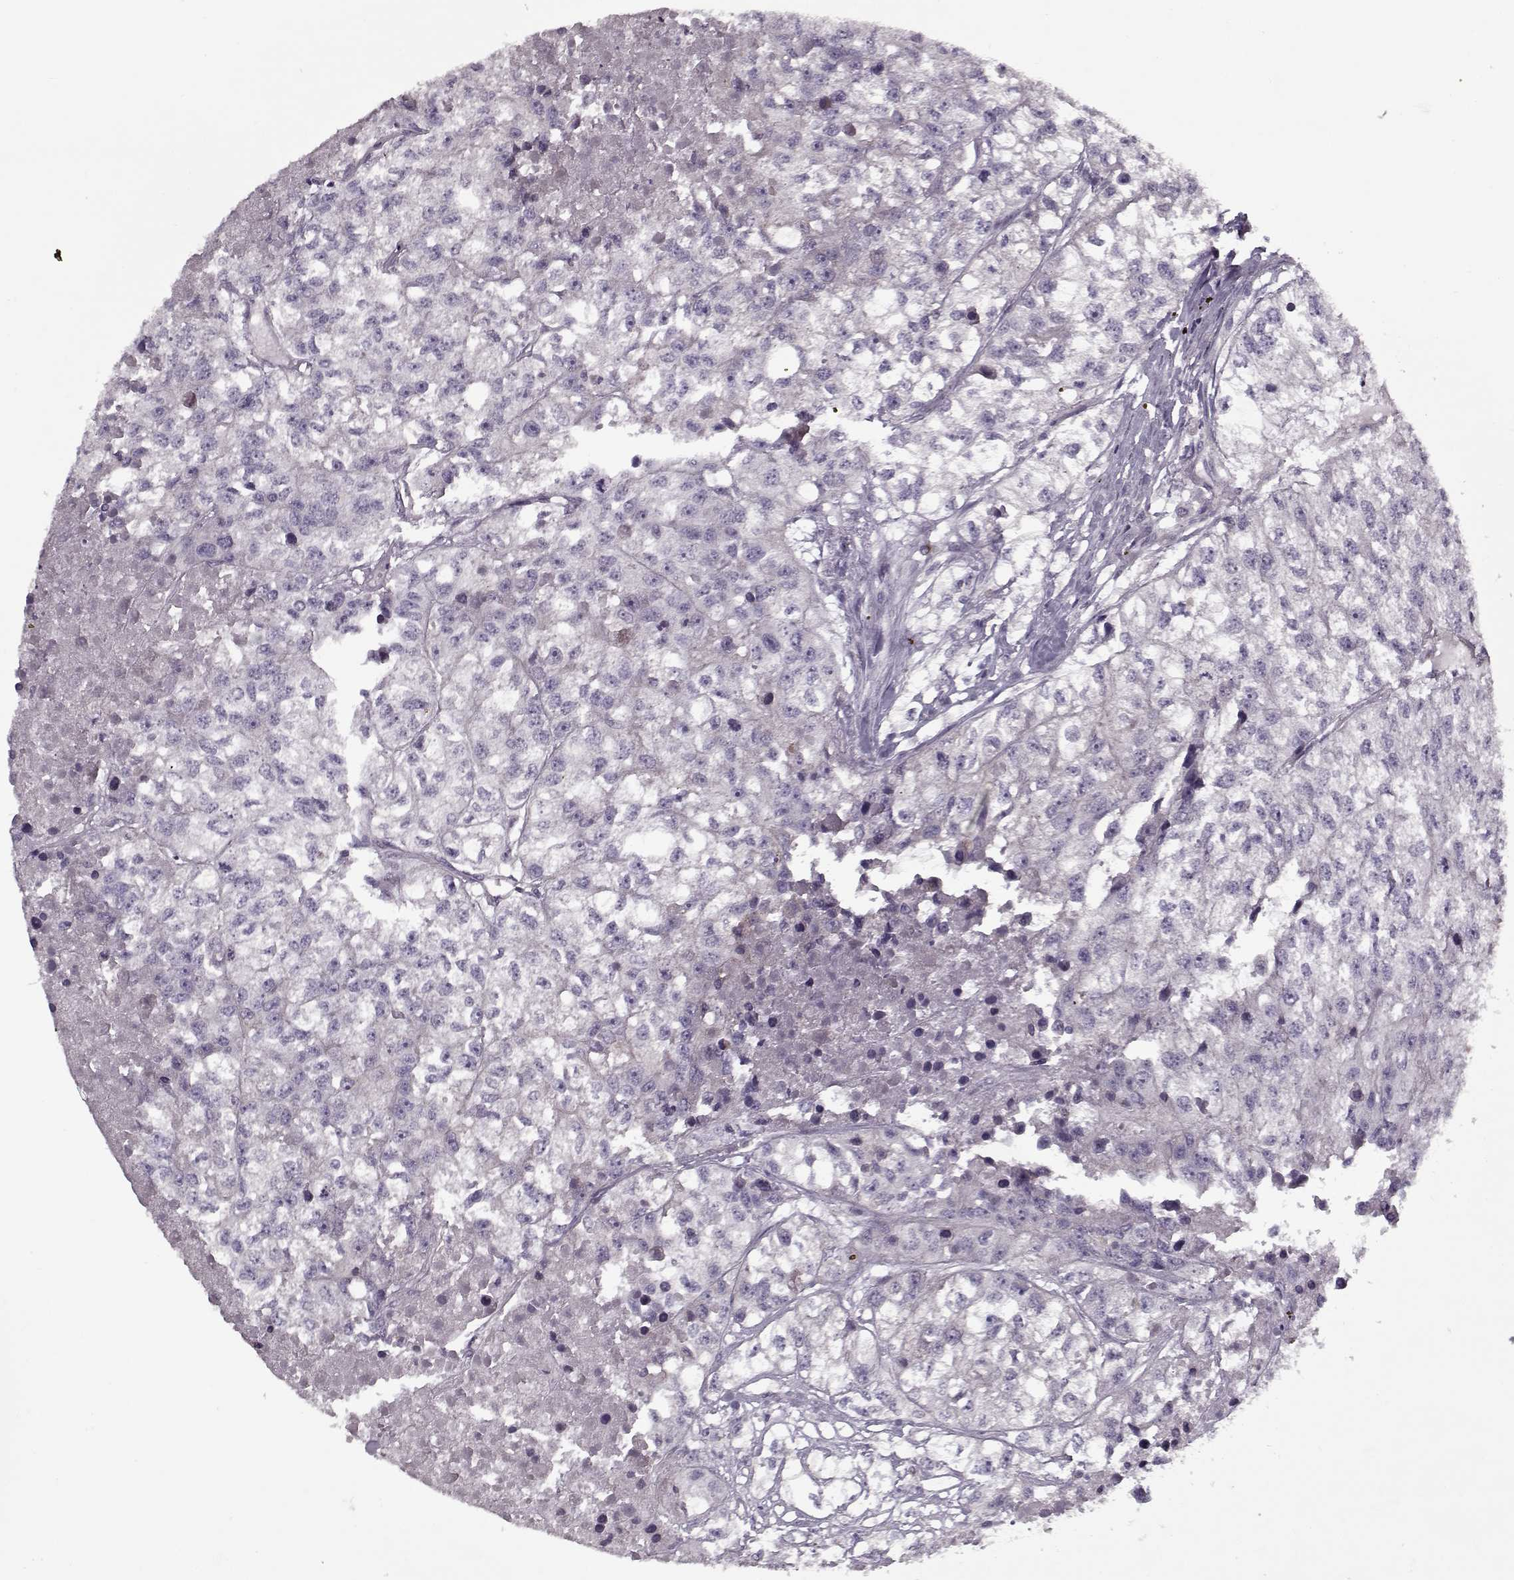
{"staining": {"intensity": "negative", "quantity": "none", "location": "none"}, "tissue": "renal cancer", "cell_type": "Tumor cells", "image_type": "cancer", "snomed": [{"axis": "morphology", "description": "Adenocarcinoma, NOS"}, {"axis": "topography", "description": "Kidney"}], "caption": "Tumor cells are negative for protein expression in human renal cancer. (DAB (3,3'-diaminobenzidine) immunohistochemistry, high magnification).", "gene": "UNC13D", "patient": {"sex": "male", "age": 56}}